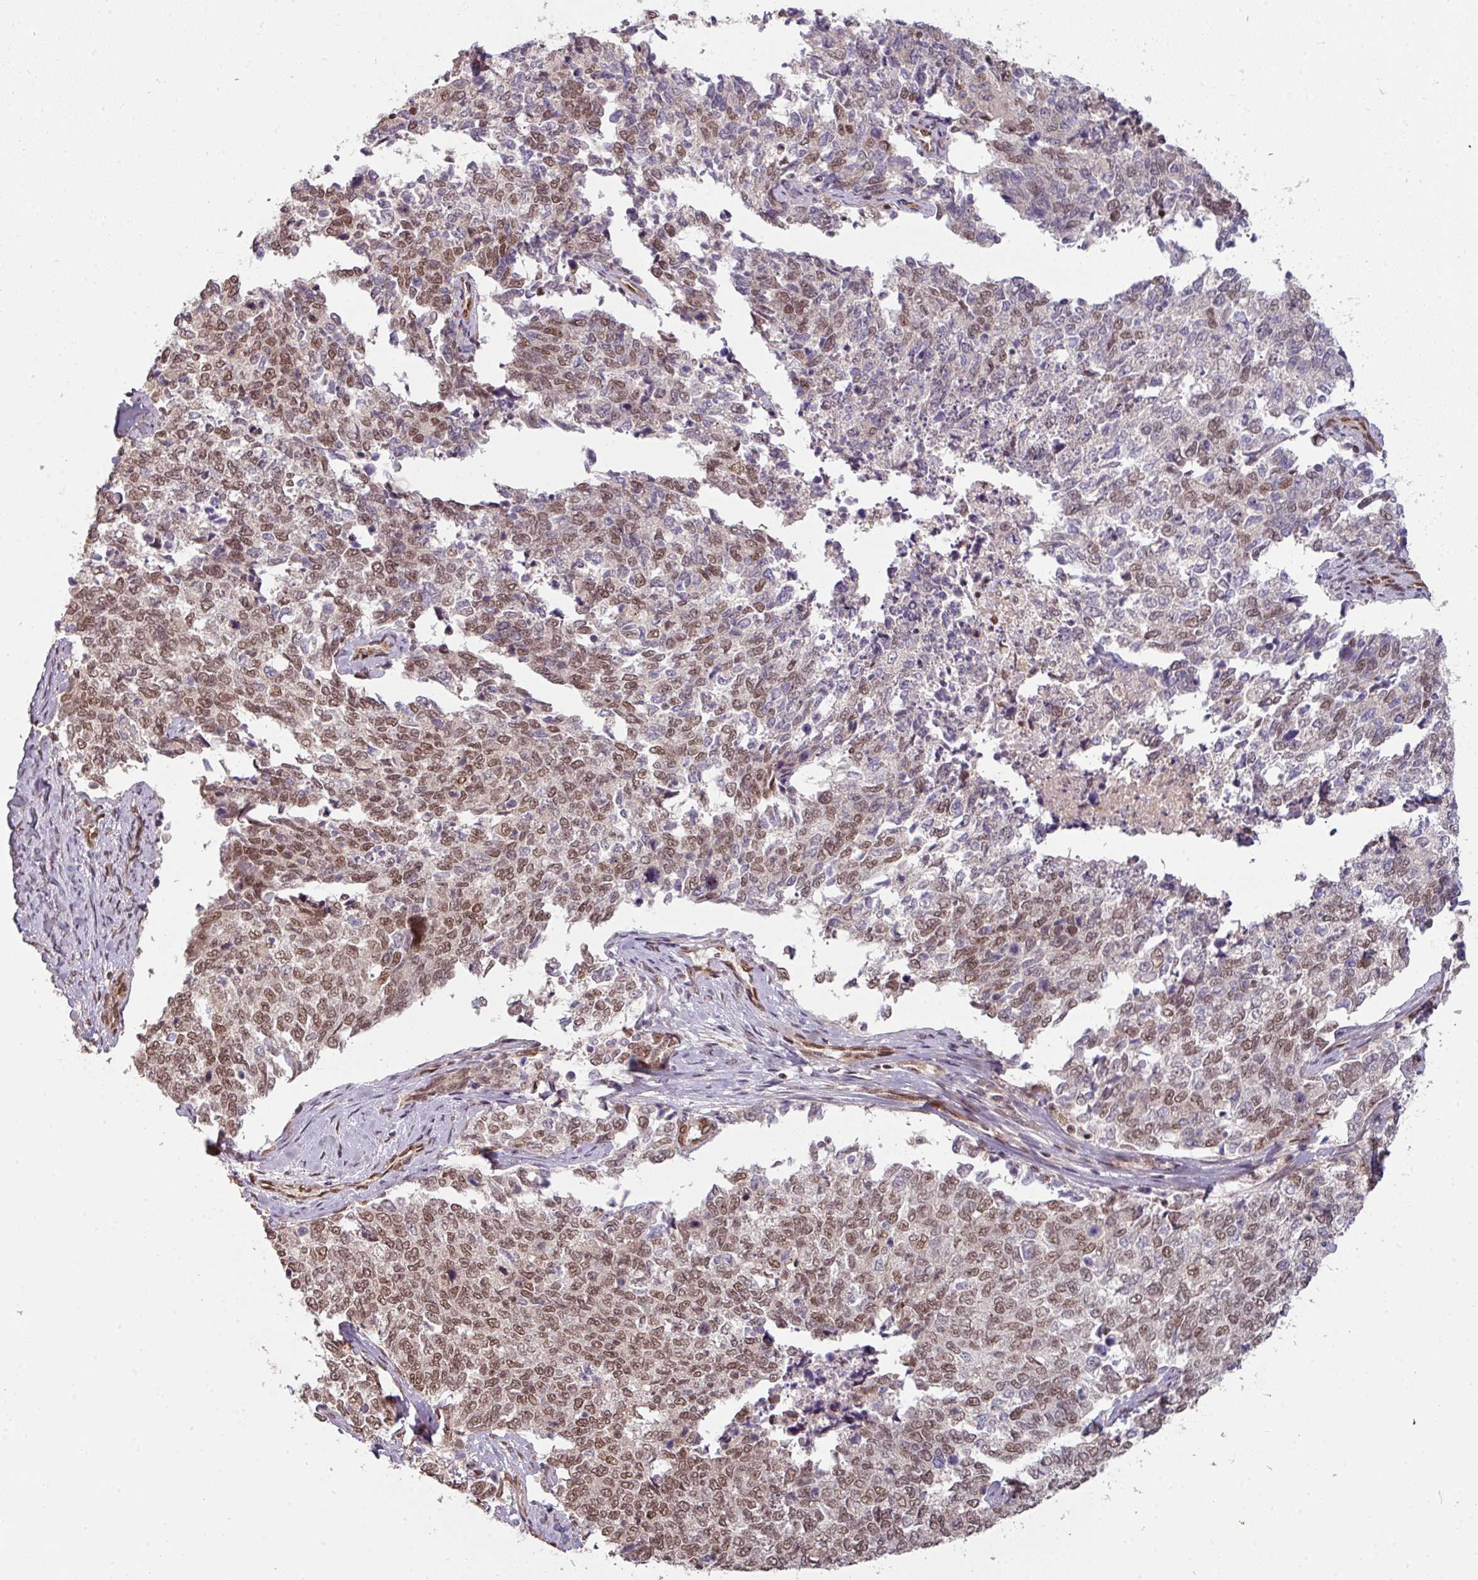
{"staining": {"intensity": "moderate", "quantity": ">75%", "location": "nuclear"}, "tissue": "cervical cancer", "cell_type": "Tumor cells", "image_type": "cancer", "snomed": [{"axis": "morphology", "description": "Squamous cell carcinoma, NOS"}, {"axis": "topography", "description": "Cervix"}], "caption": "Protein staining of cervical cancer (squamous cell carcinoma) tissue shows moderate nuclear positivity in about >75% of tumor cells.", "gene": "SIK3", "patient": {"sex": "female", "age": 63}}